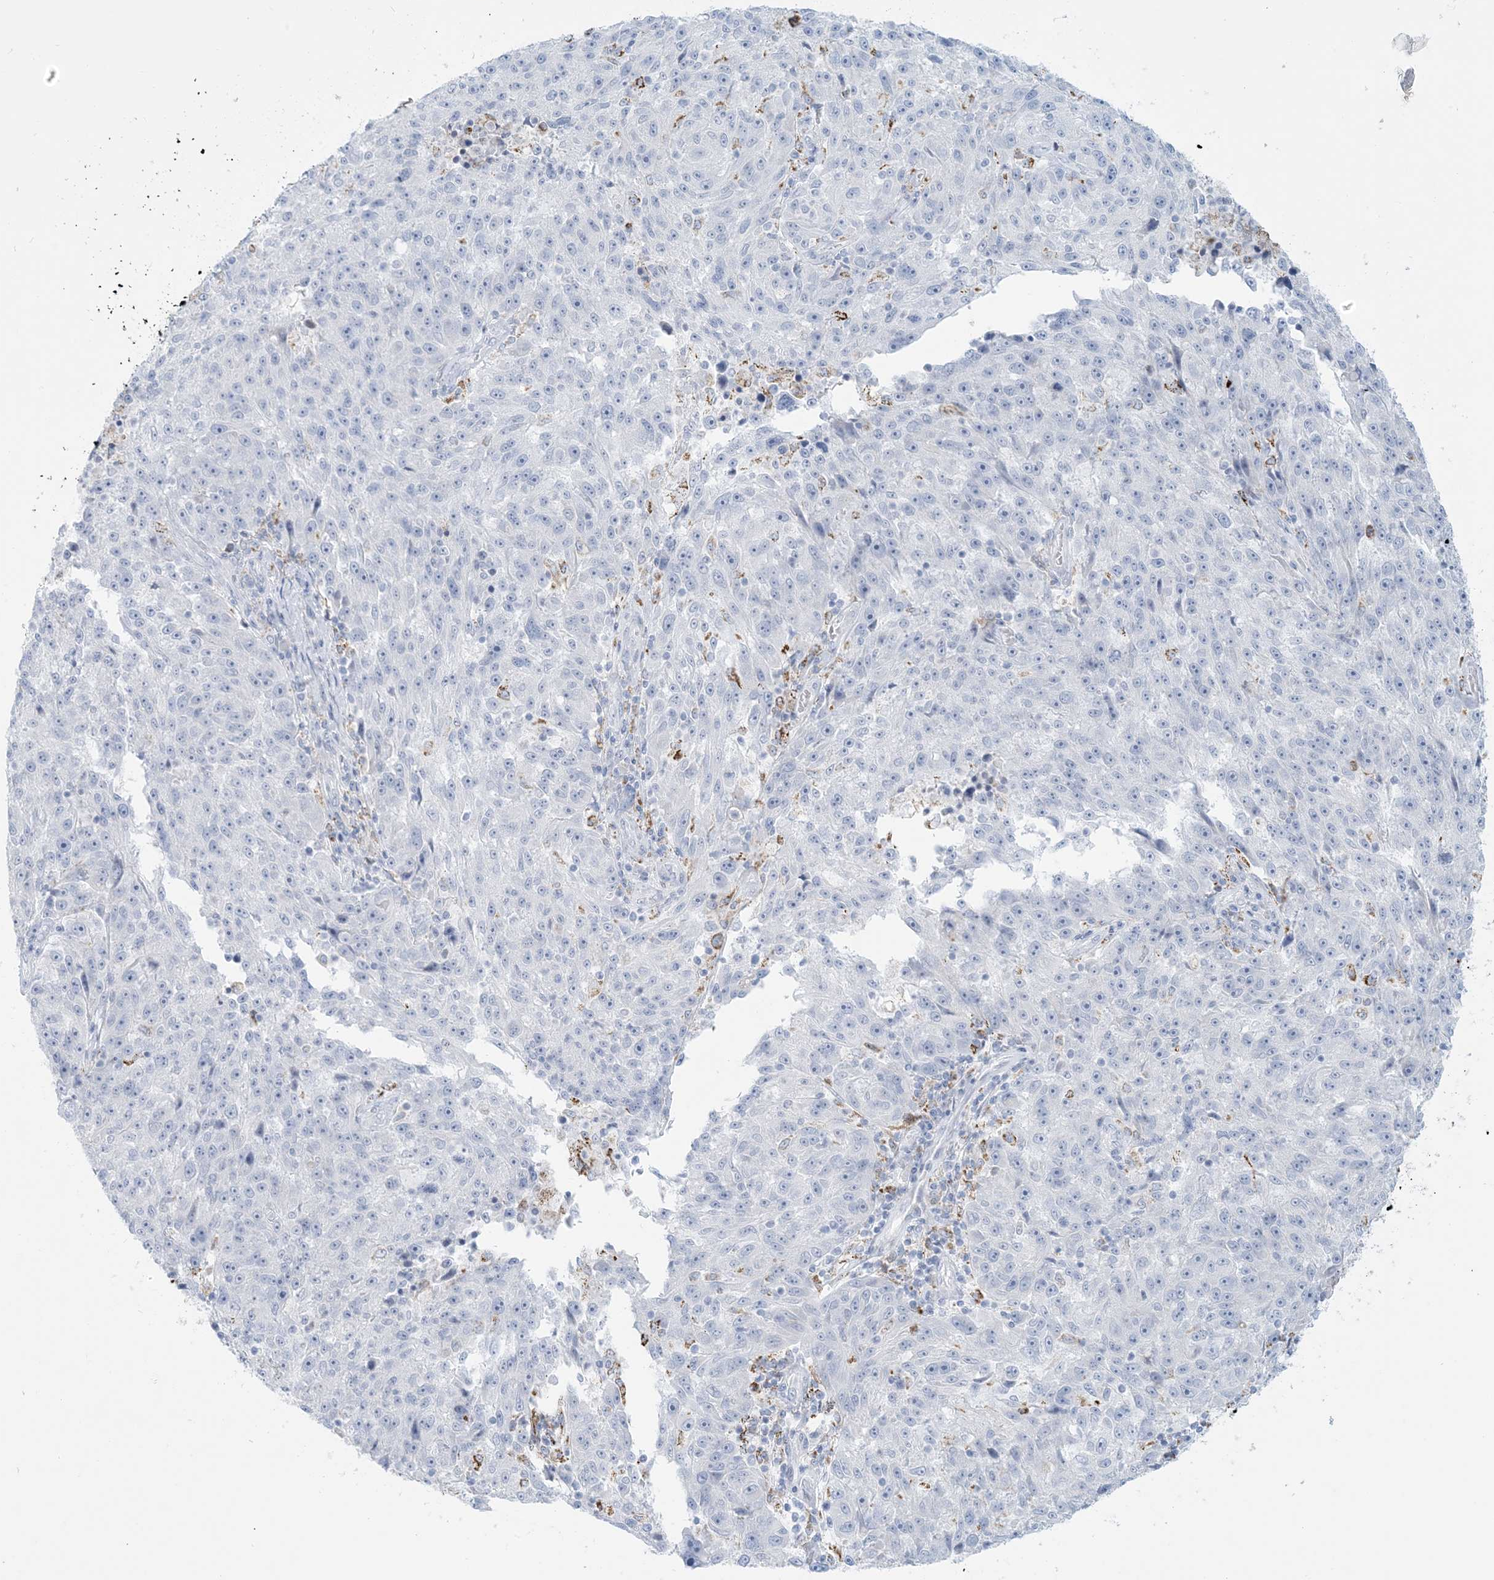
{"staining": {"intensity": "negative", "quantity": "none", "location": "none"}, "tissue": "melanoma", "cell_type": "Tumor cells", "image_type": "cancer", "snomed": [{"axis": "morphology", "description": "Malignant melanoma, NOS"}, {"axis": "topography", "description": "Skin"}], "caption": "Immunohistochemical staining of melanoma reveals no significant staining in tumor cells.", "gene": "ZDHHC4", "patient": {"sex": "male", "age": 53}}